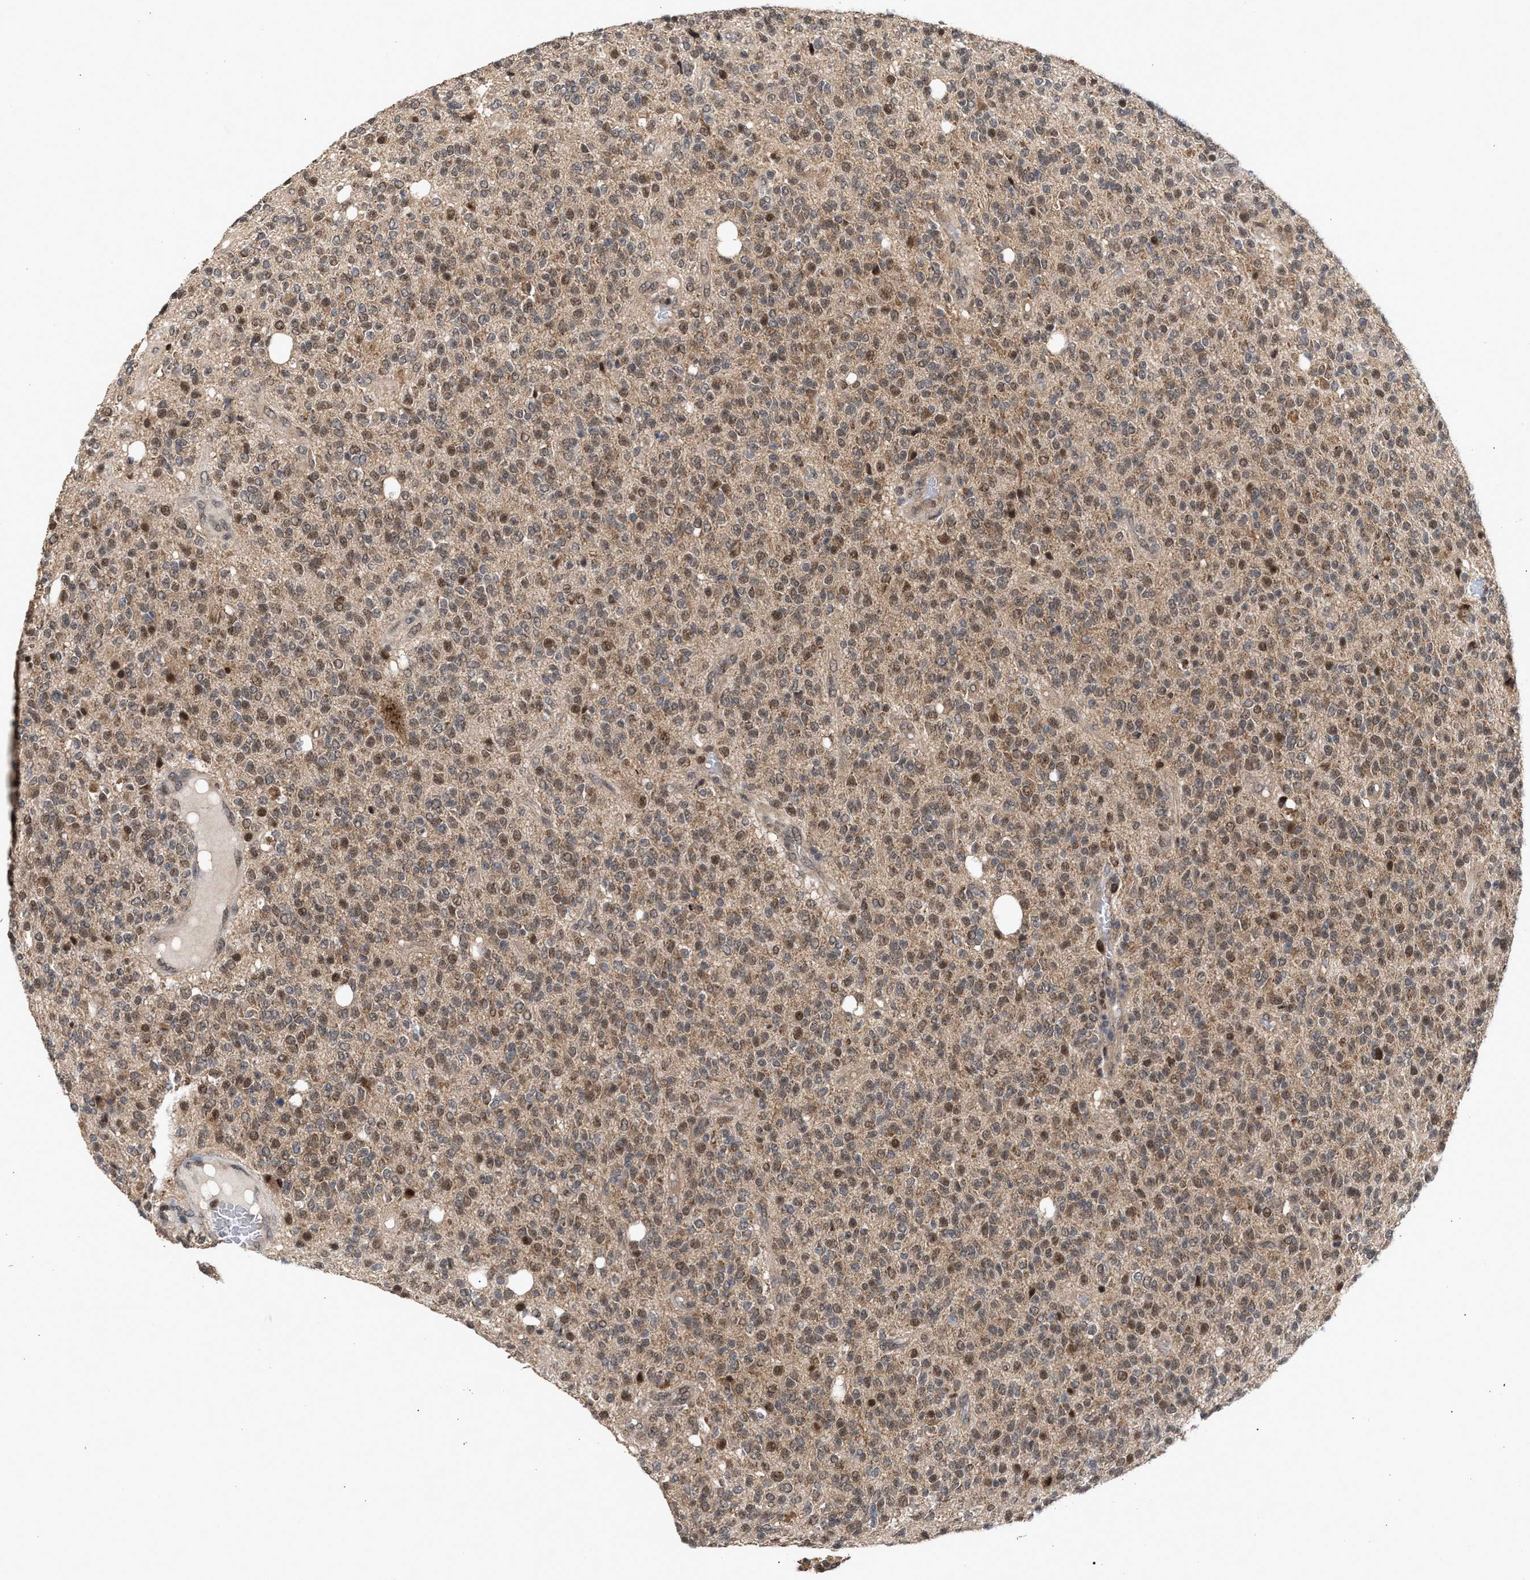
{"staining": {"intensity": "weak", "quantity": ">75%", "location": "cytoplasmic/membranous,nuclear"}, "tissue": "glioma", "cell_type": "Tumor cells", "image_type": "cancer", "snomed": [{"axis": "morphology", "description": "Glioma, malignant, High grade"}, {"axis": "topography", "description": "Brain"}], "caption": "Immunohistochemical staining of glioma shows weak cytoplasmic/membranous and nuclear protein staining in approximately >75% of tumor cells.", "gene": "MKNK2", "patient": {"sex": "male", "age": 34}}